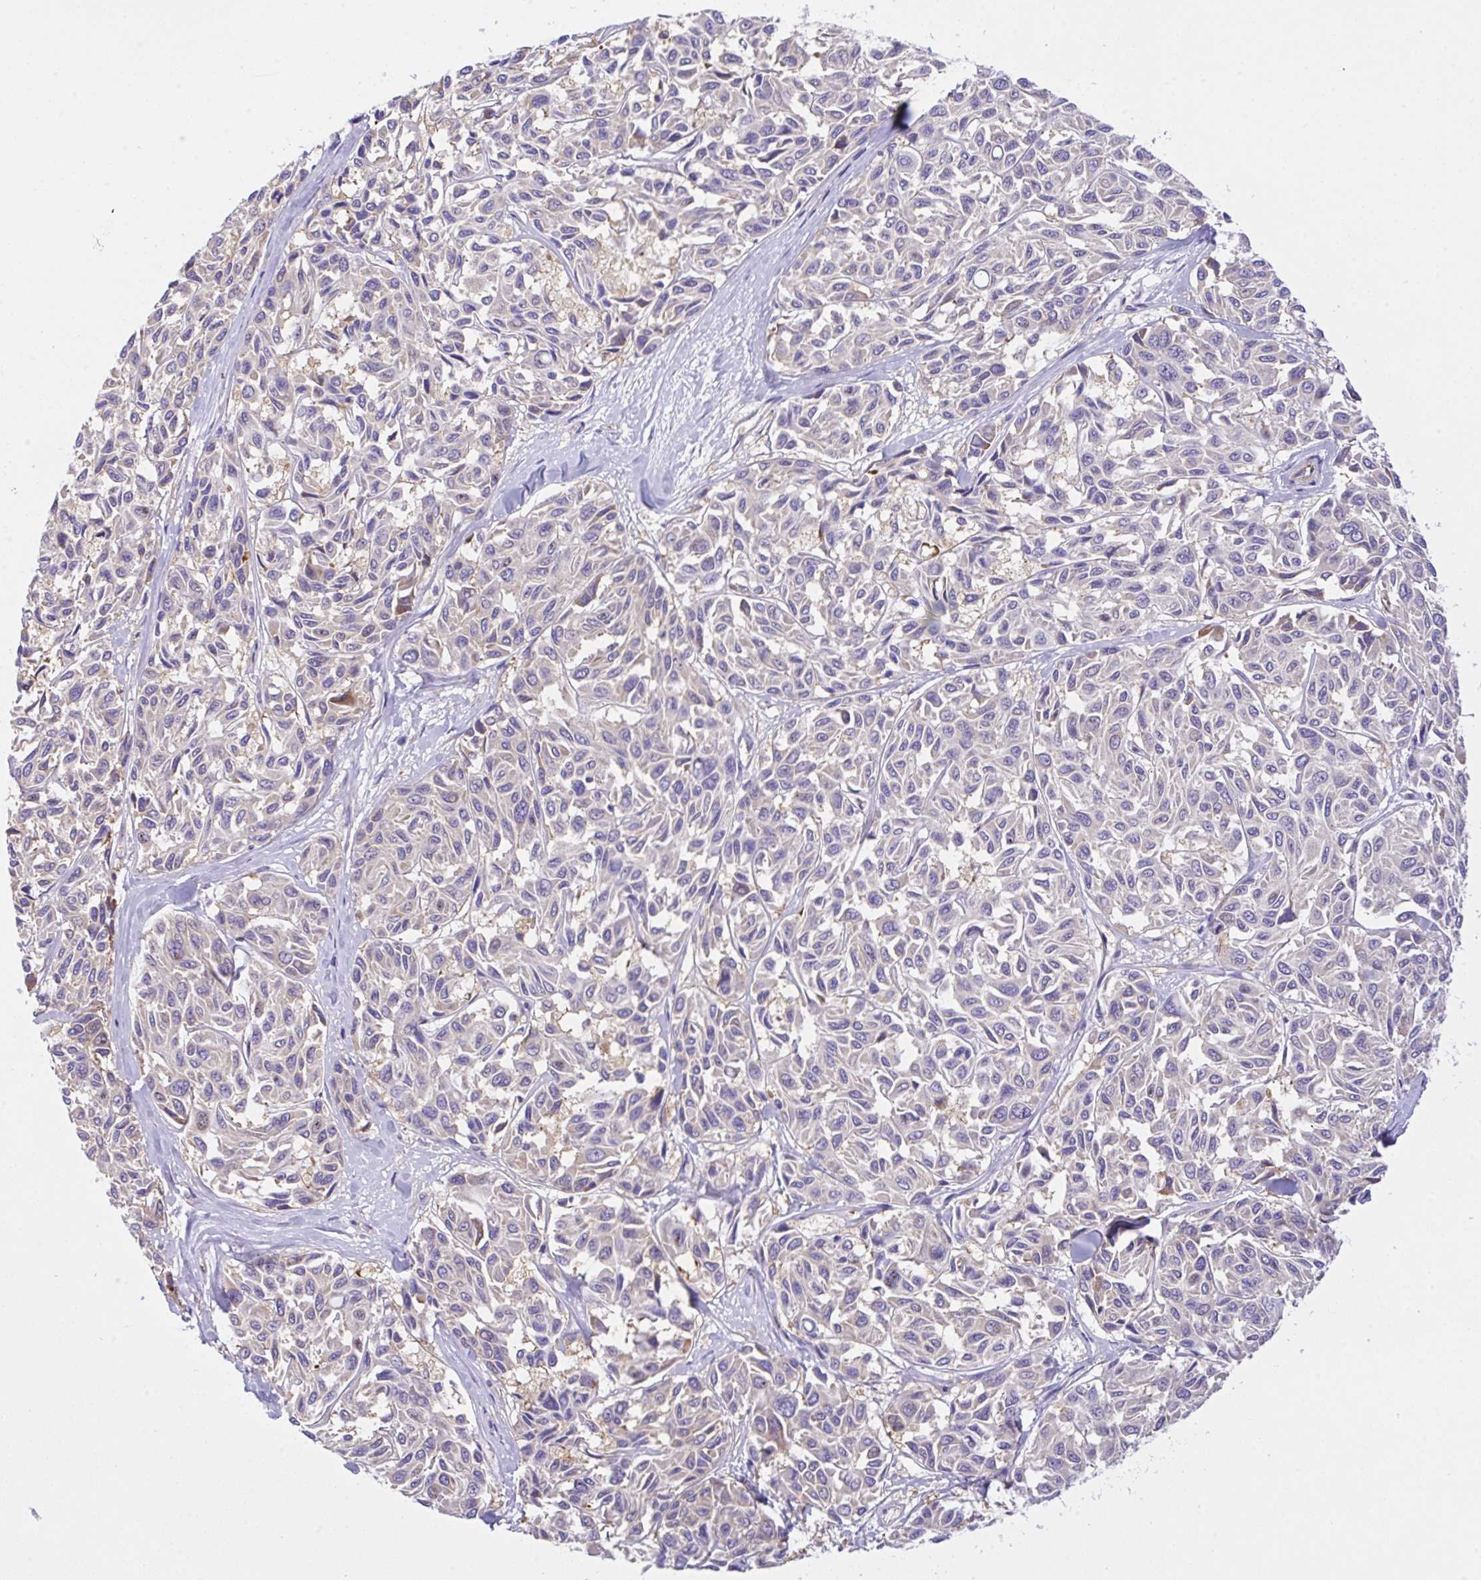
{"staining": {"intensity": "negative", "quantity": "none", "location": "none"}, "tissue": "melanoma", "cell_type": "Tumor cells", "image_type": "cancer", "snomed": [{"axis": "morphology", "description": "Malignant melanoma, NOS"}, {"axis": "topography", "description": "Skin"}], "caption": "Immunohistochemistry of melanoma demonstrates no positivity in tumor cells.", "gene": "GFPT2", "patient": {"sex": "female", "age": 66}}